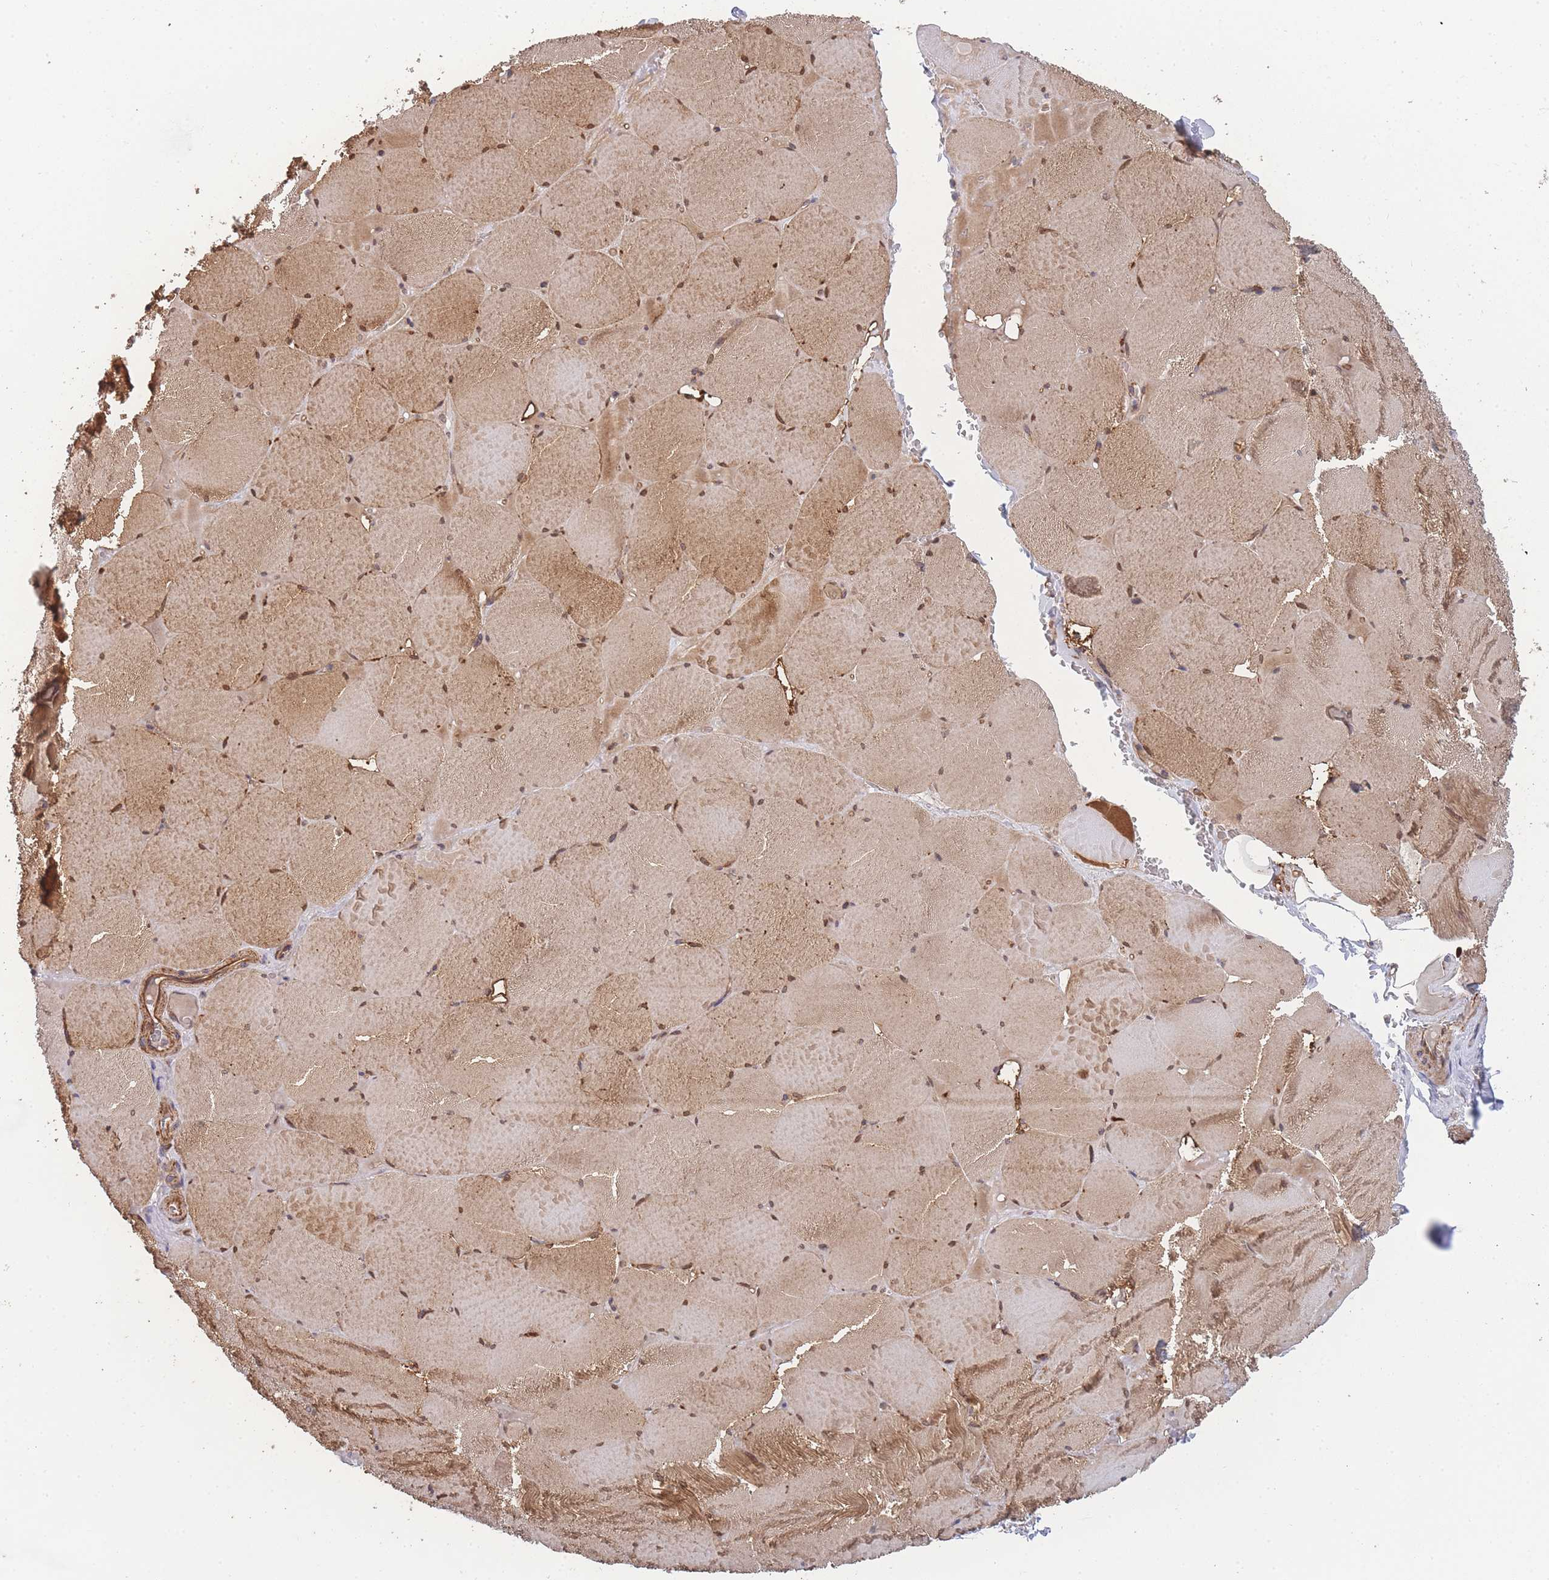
{"staining": {"intensity": "moderate", "quantity": ">75%", "location": "cytoplasmic/membranous,nuclear"}, "tissue": "skeletal muscle", "cell_type": "Myocytes", "image_type": "normal", "snomed": [{"axis": "morphology", "description": "Normal tissue, NOS"}, {"axis": "topography", "description": "Skeletal muscle"}, {"axis": "topography", "description": "Head-Neck"}], "caption": "A high-resolution histopathology image shows immunohistochemistry staining of unremarkable skeletal muscle, which displays moderate cytoplasmic/membranous,nuclear staining in approximately >75% of myocytes.", "gene": "MTRES1", "patient": {"sex": "male", "age": 66}}